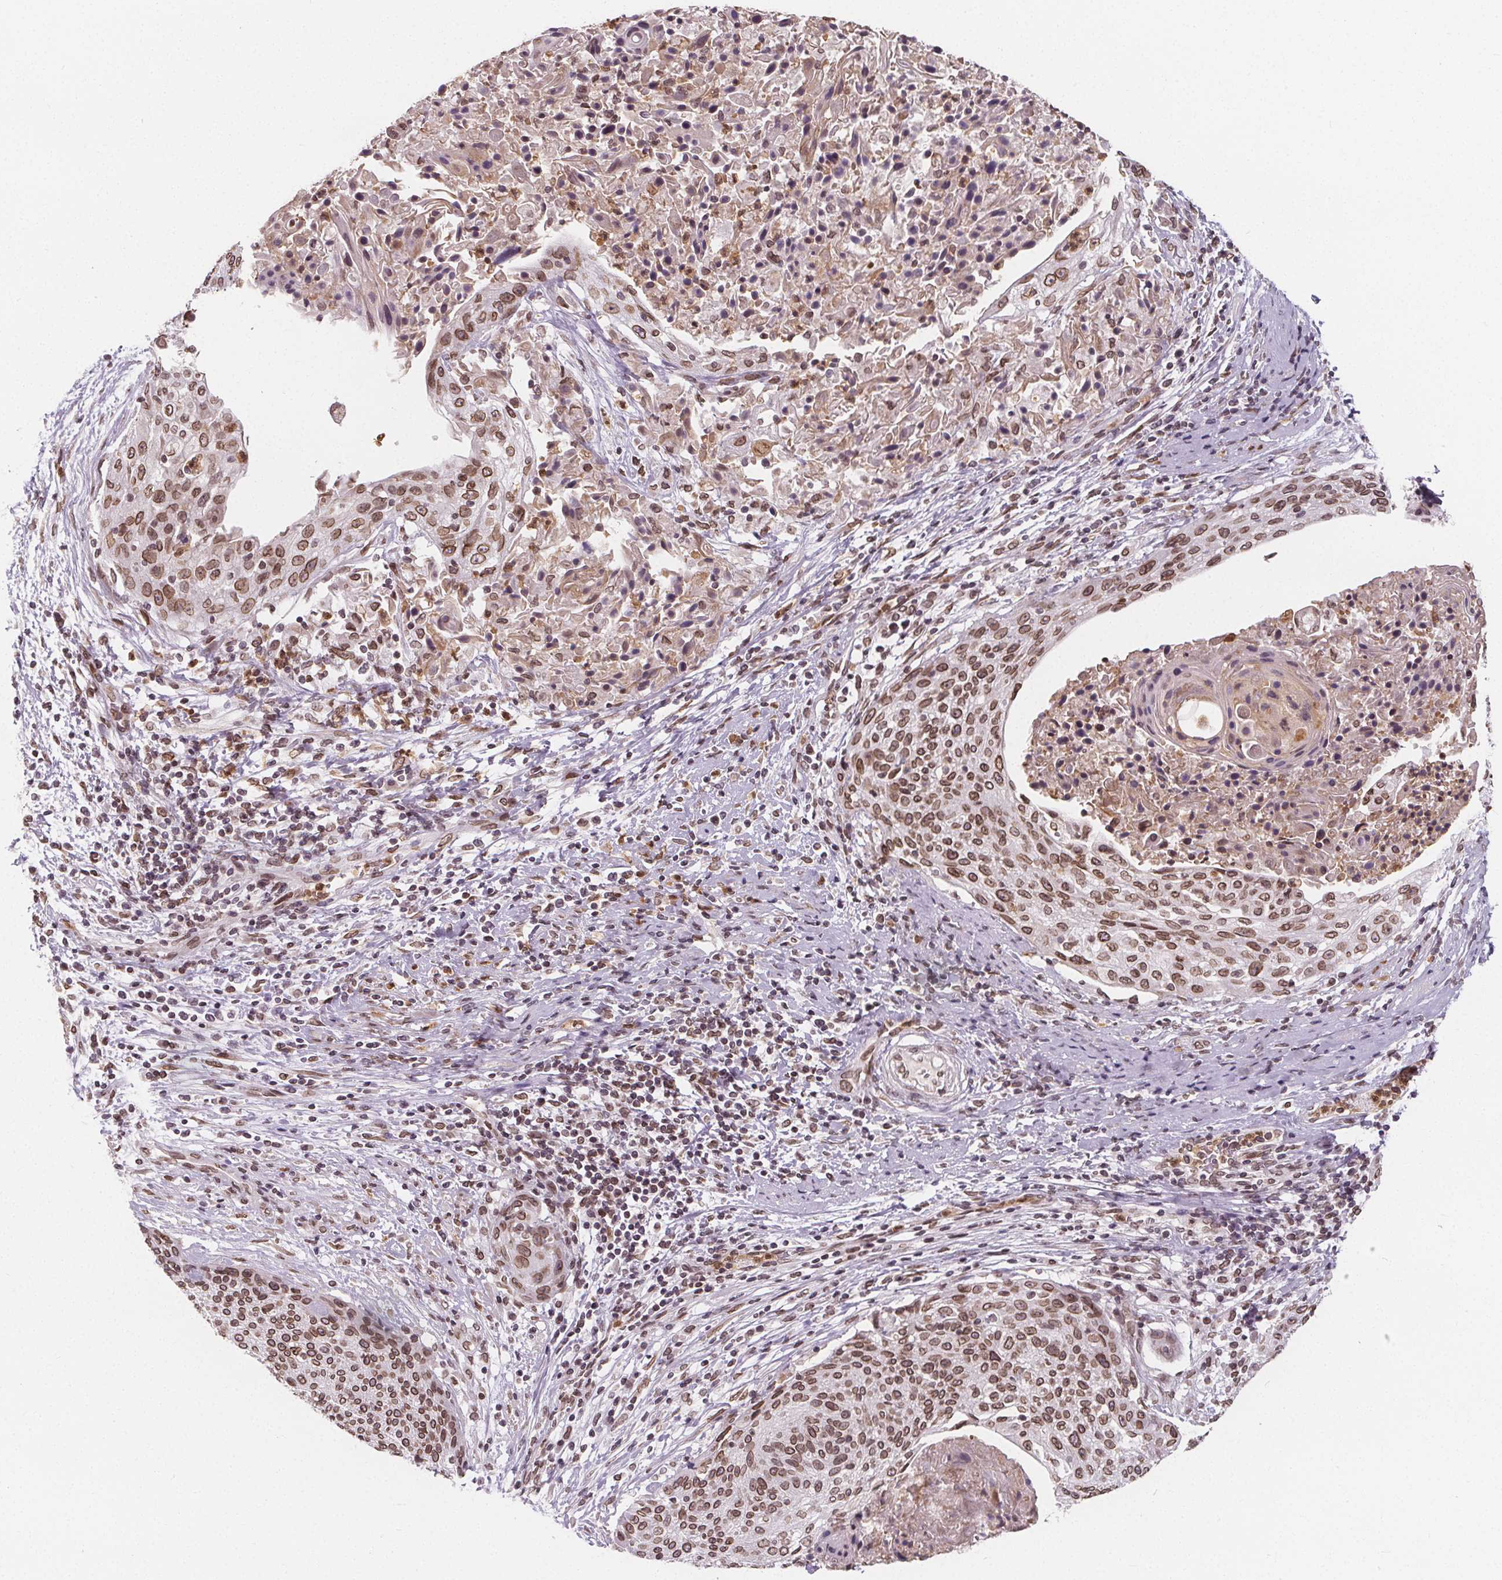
{"staining": {"intensity": "moderate", "quantity": ">75%", "location": "cytoplasmic/membranous,nuclear"}, "tissue": "cervical cancer", "cell_type": "Tumor cells", "image_type": "cancer", "snomed": [{"axis": "morphology", "description": "Squamous cell carcinoma, NOS"}, {"axis": "topography", "description": "Cervix"}], "caption": "A micrograph of cervical cancer (squamous cell carcinoma) stained for a protein exhibits moderate cytoplasmic/membranous and nuclear brown staining in tumor cells.", "gene": "TTC39C", "patient": {"sex": "female", "age": 31}}